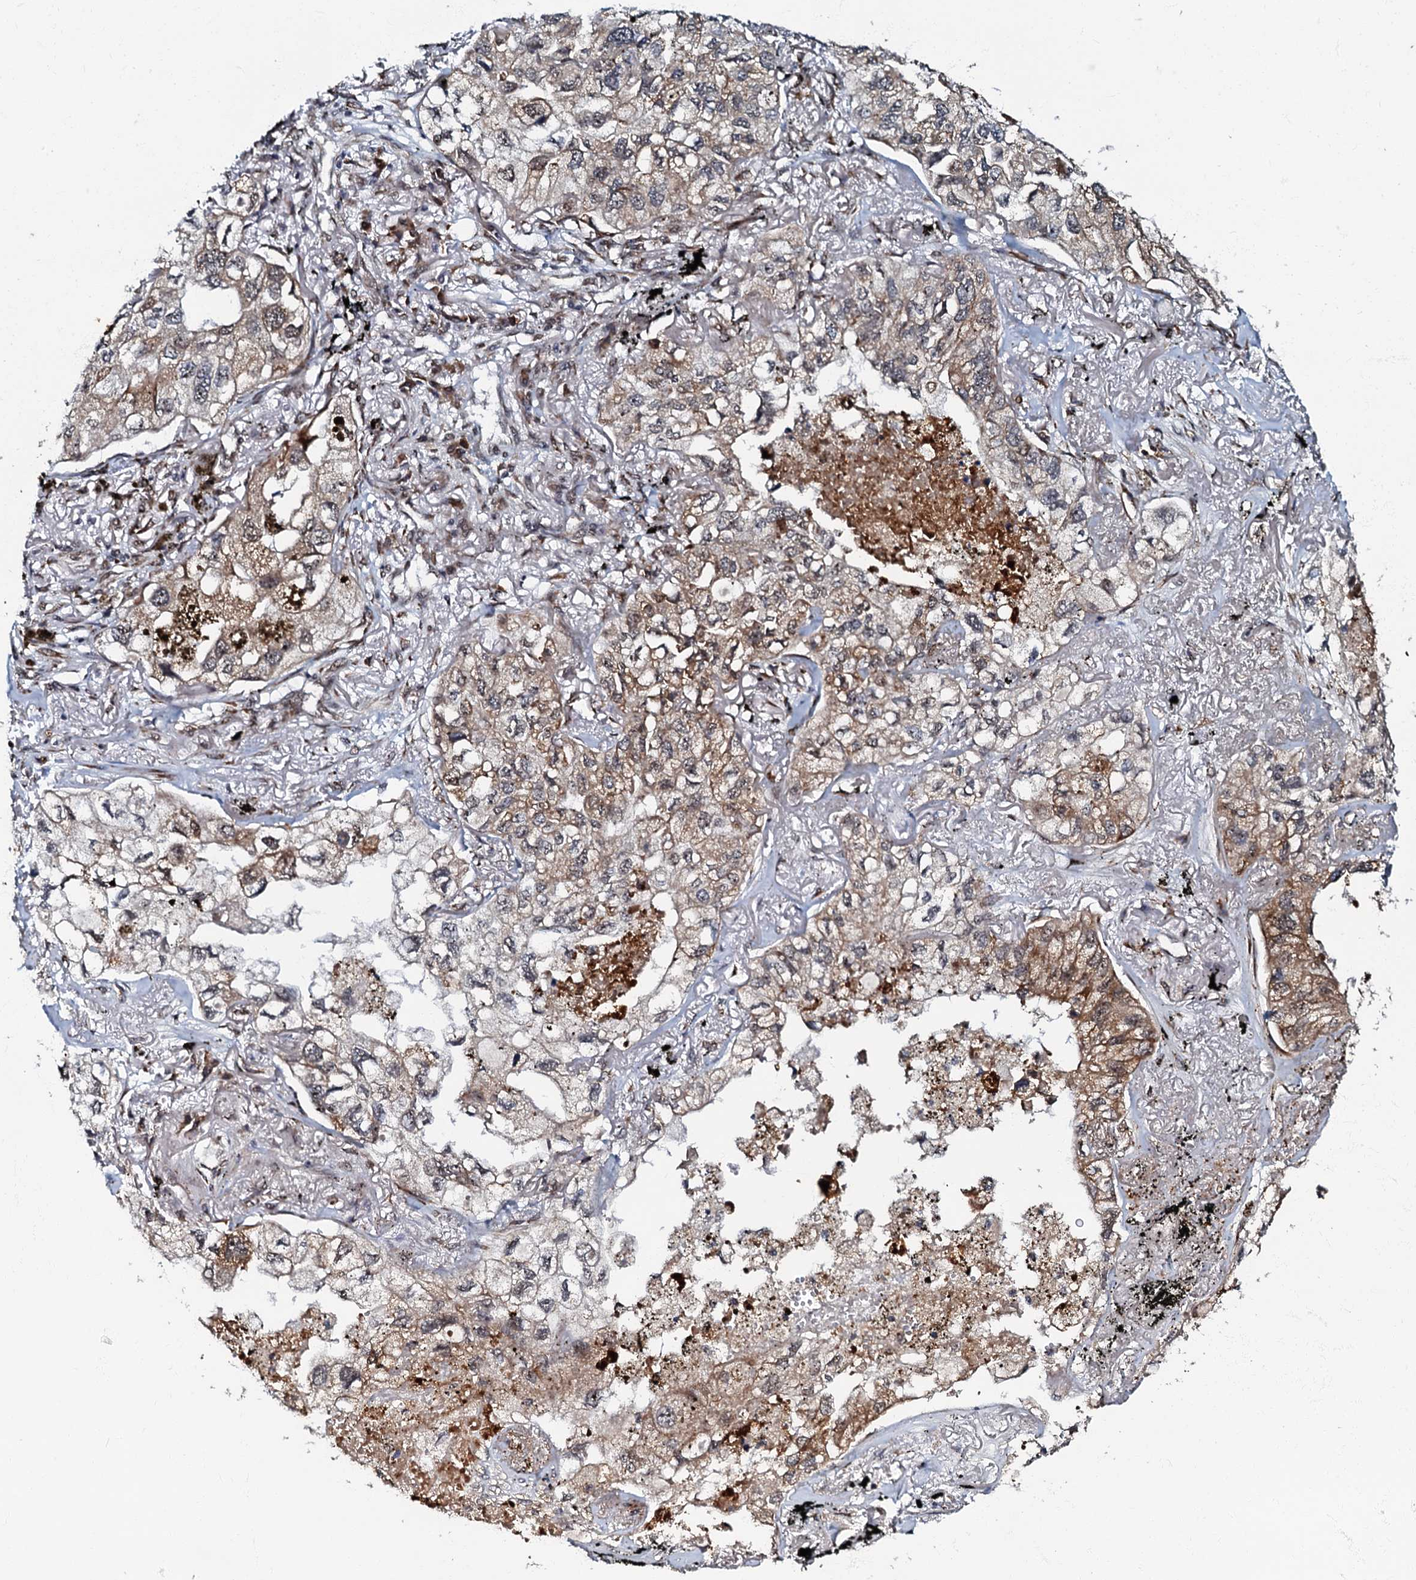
{"staining": {"intensity": "moderate", "quantity": "25%-75%", "location": "cytoplasmic/membranous"}, "tissue": "lung cancer", "cell_type": "Tumor cells", "image_type": "cancer", "snomed": [{"axis": "morphology", "description": "Adenocarcinoma, NOS"}, {"axis": "topography", "description": "Lung"}], "caption": "An immunohistochemistry (IHC) histopathology image of neoplastic tissue is shown. Protein staining in brown shows moderate cytoplasmic/membranous positivity in lung adenocarcinoma within tumor cells.", "gene": "C18orf32", "patient": {"sex": "male", "age": 65}}